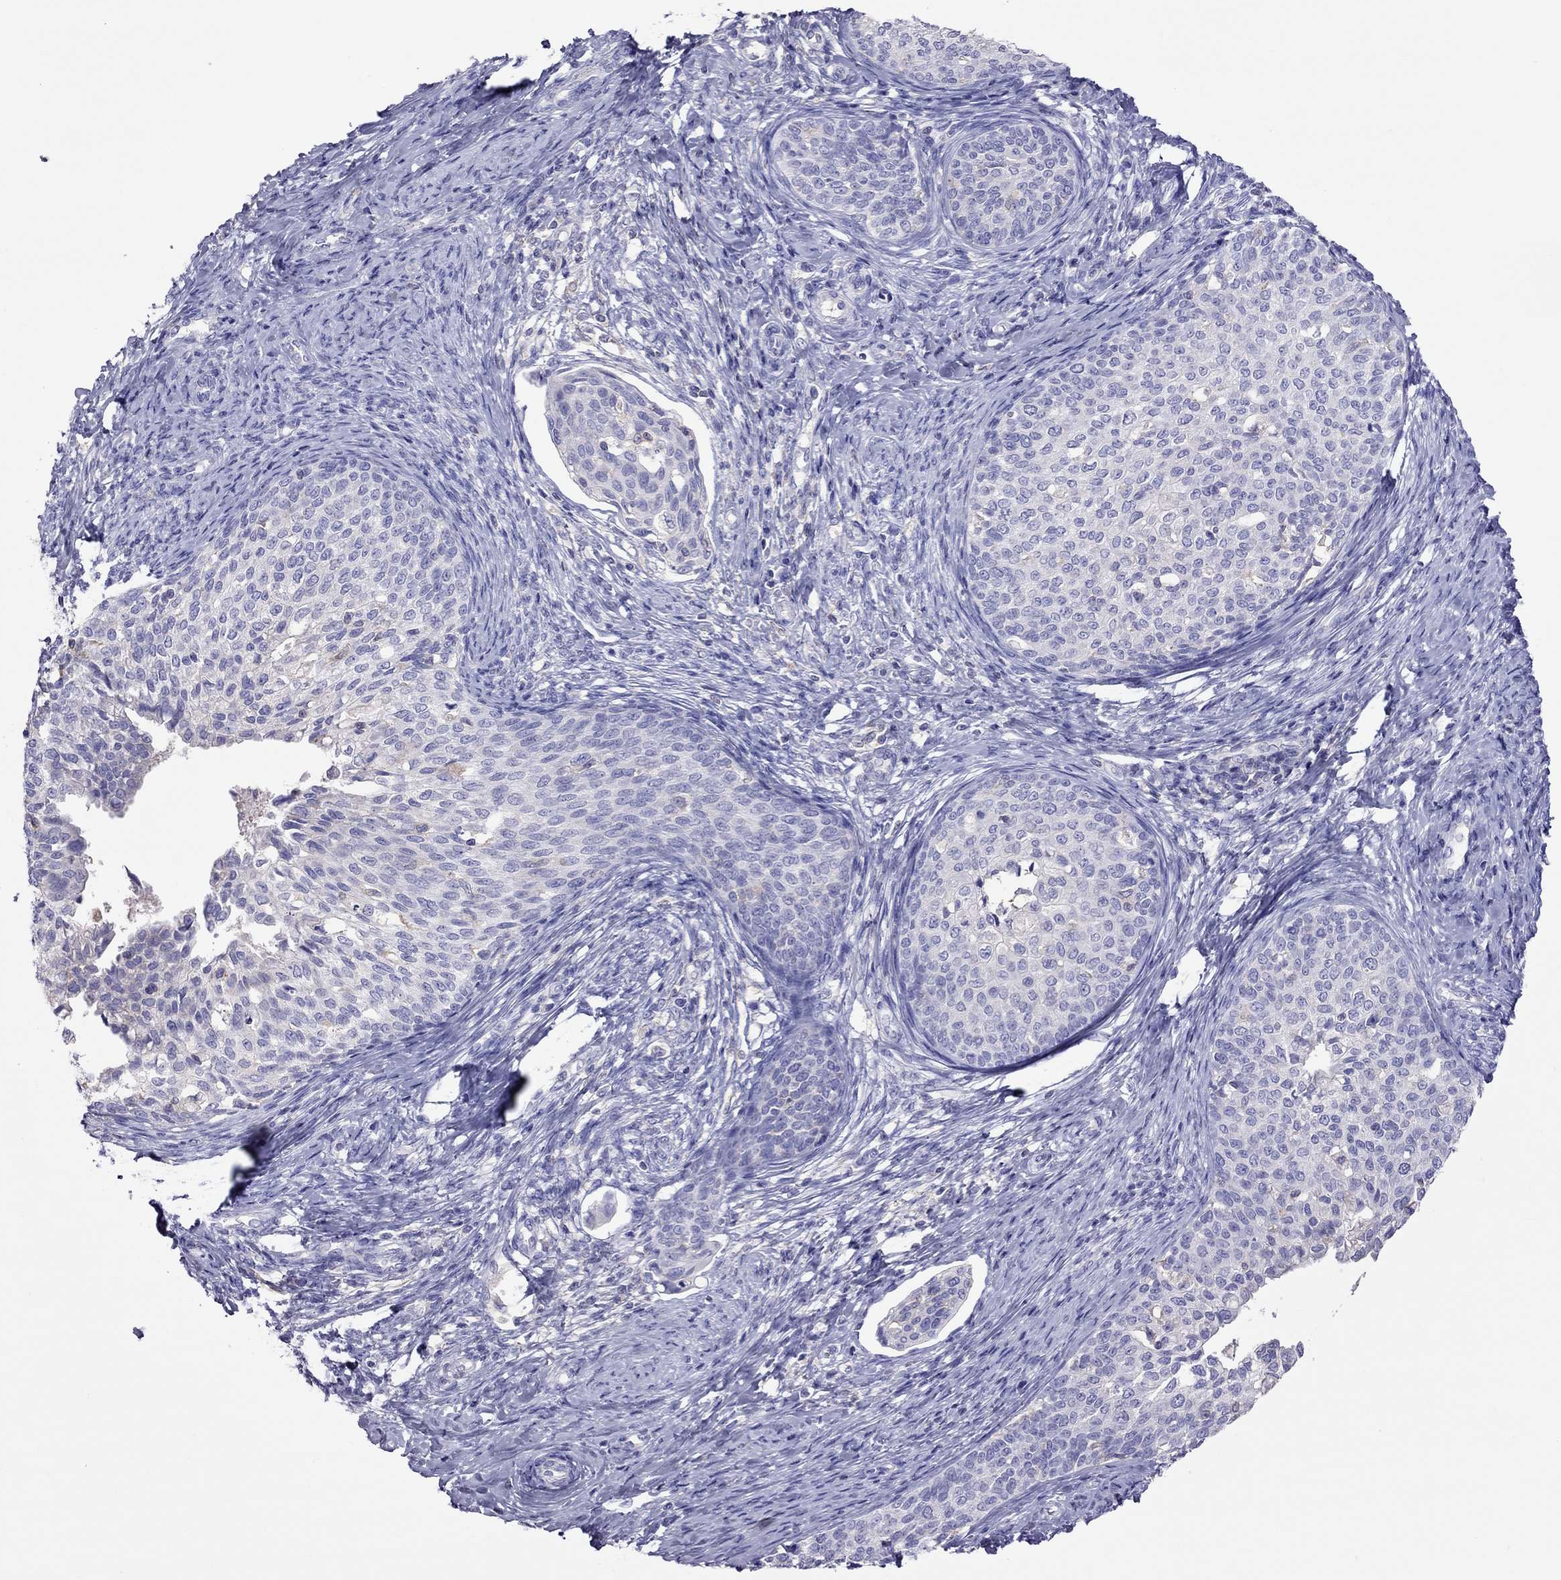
{"staining": {"intensity": "negative", "quantity": "none", "location": "none"}, "tissue": "cervical cancer", "cell_type": "Tumor cells", "image_type": "cancer", "snomed": [{"axis": "morphology", "description": "Squamous cell carcinoma, NOS"}, {"axis": "topography", "description": "Cervix"}], "caption": "Immunohistochemistry (IHC) photomicrograph of neoplastic tissue: human squamous cell carcinoma (cervical) stained with DAB (3,3'-diaminobenzidine) exhibits no significant protein positivity in tumor cells.", "gene": "TEX22", "patient": {"sex": "female", "age": 51}}